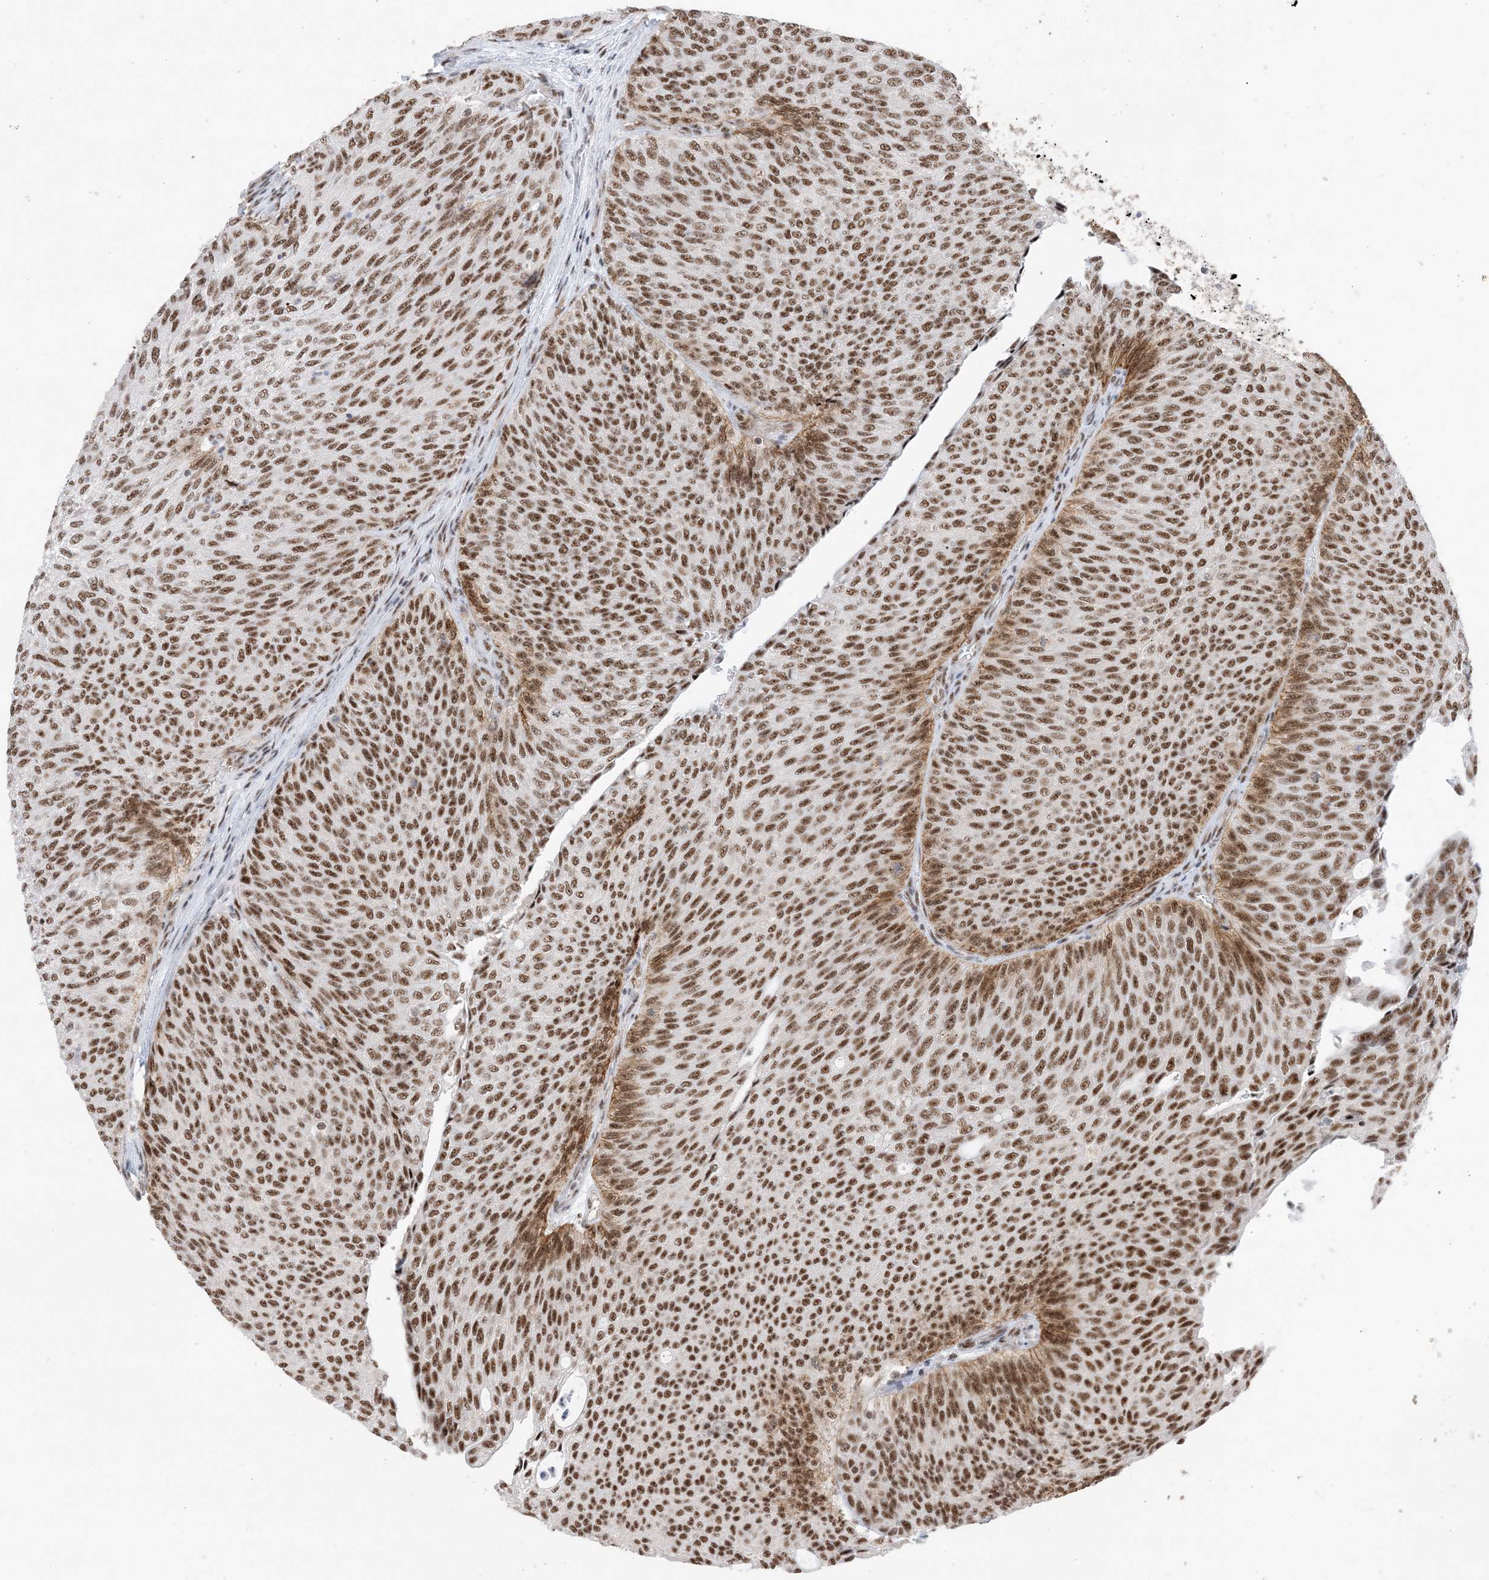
{"staining": {"intensity": "strong", "quantity": ">75%", "location": "nuclear"}, "tissue": "urothelial cancer", "cell_type": "Tumor cells", "image_type": "cancer", "snomed": [{"axis": "morphology", "description": "Urothelial carcinoma, Low grade"}, {"axis": "topography", "description": "Urinary bladder"}], "caption": "Immunohistochemistry histopathology image of neoplastic tissue: urothelial carcinoma (low-grade) stained using immunohistochemistry demonstrates high levels of strong protein expression localized specifically in the nuclear of tumor cells, appearing as a nuclear brown color.", "gene": "SF3A3", "patient": {"sex": "female", "age": 79}}